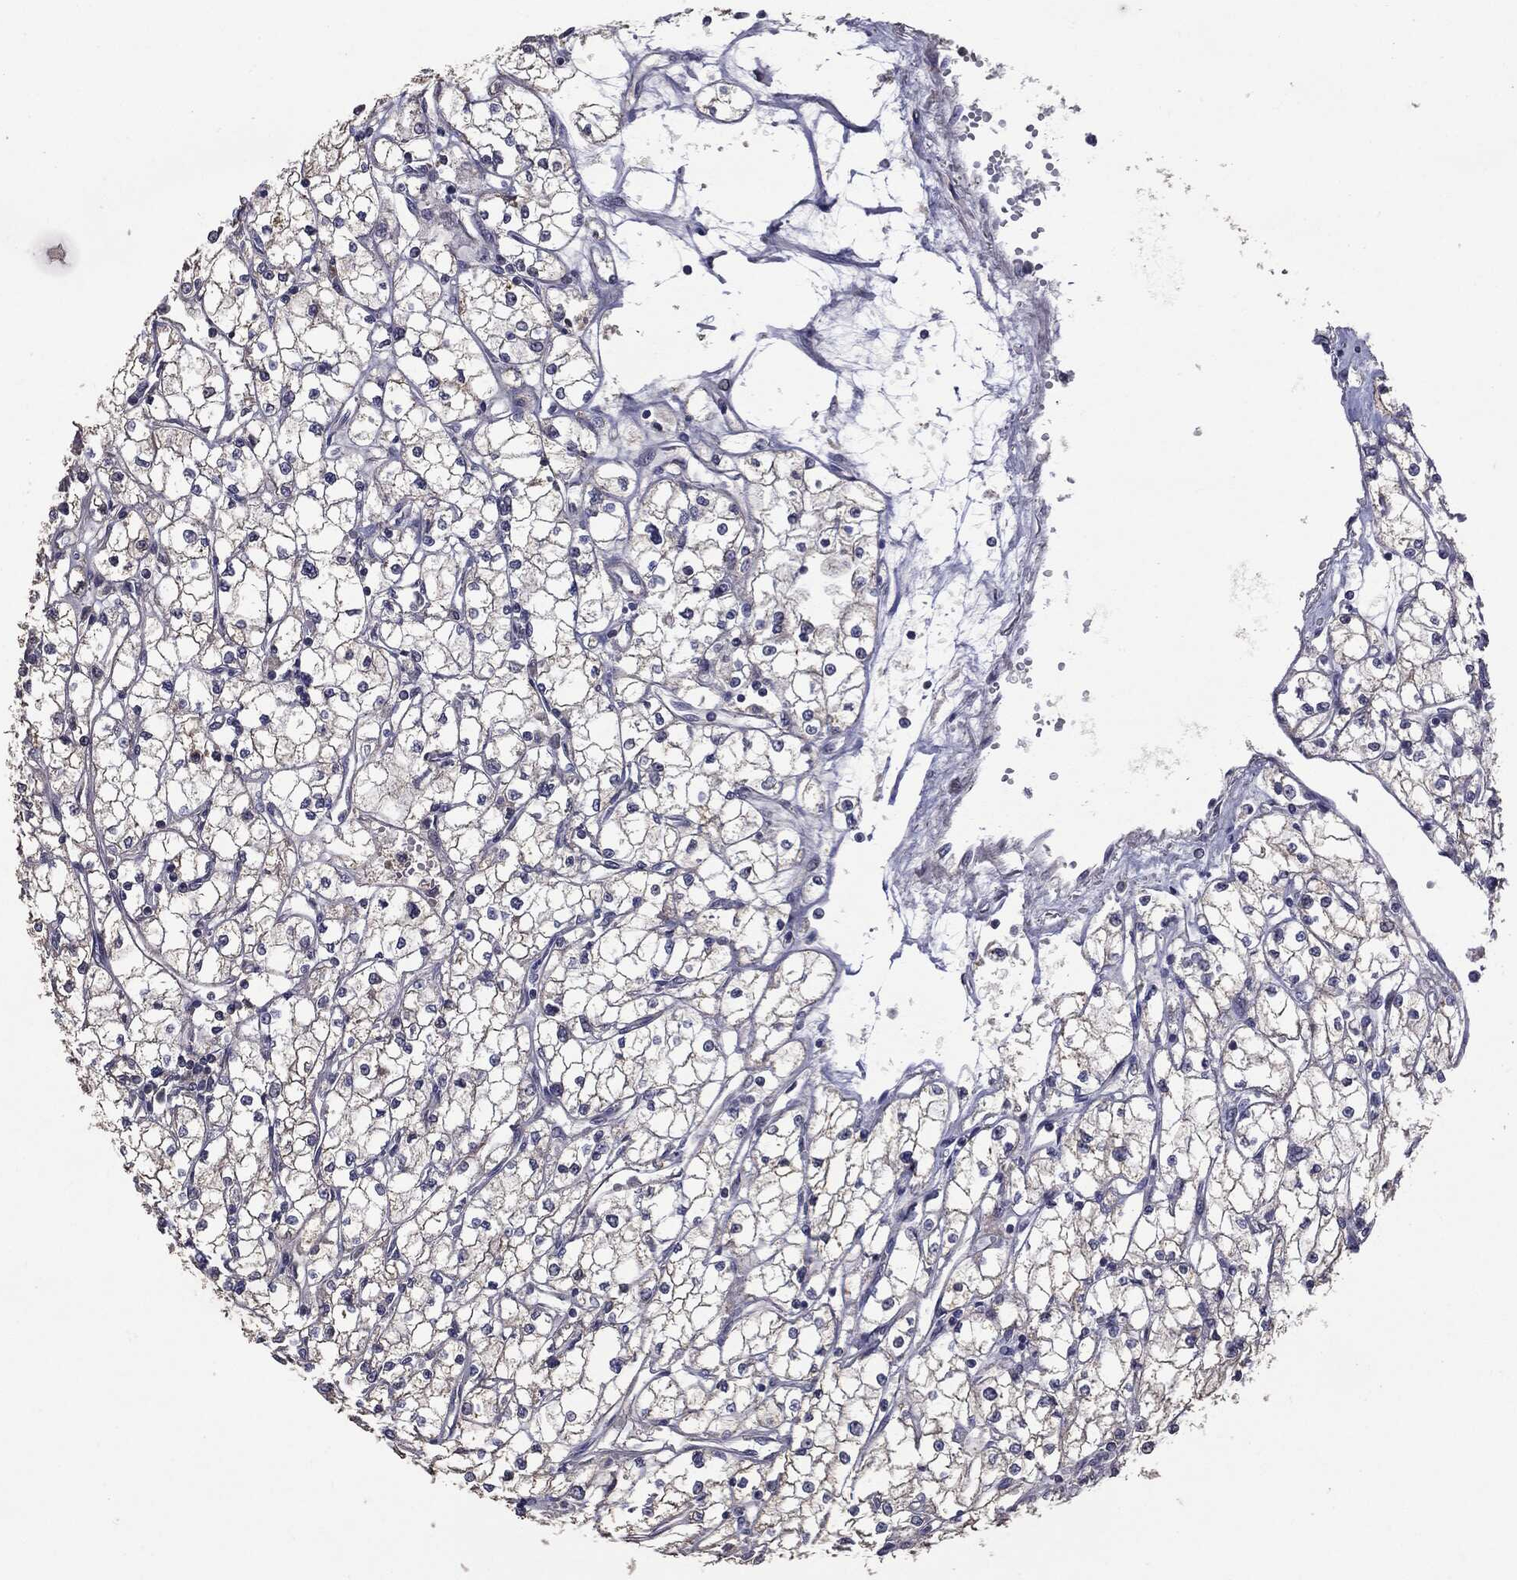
{"staining": {"intensity": "negative", "quantity": "none", "location": "none"}, "tissue": "renal cancer", "cell_type": "Tumor cells", "image_type": "cancer", "snomed": [{"axis": "morphology", "description": "Adenocarcinoma, NOS"}, {"axis": "topography", "description": "Kidney"}], "caption": "Immunohistochemistry (IHC) image of neoplastic tissue: human renal cancer stained with DAB displays no significant protein staining in tumor cells.", "gene": "MTOR", "patient": {"sex": "male", "age": 67}}